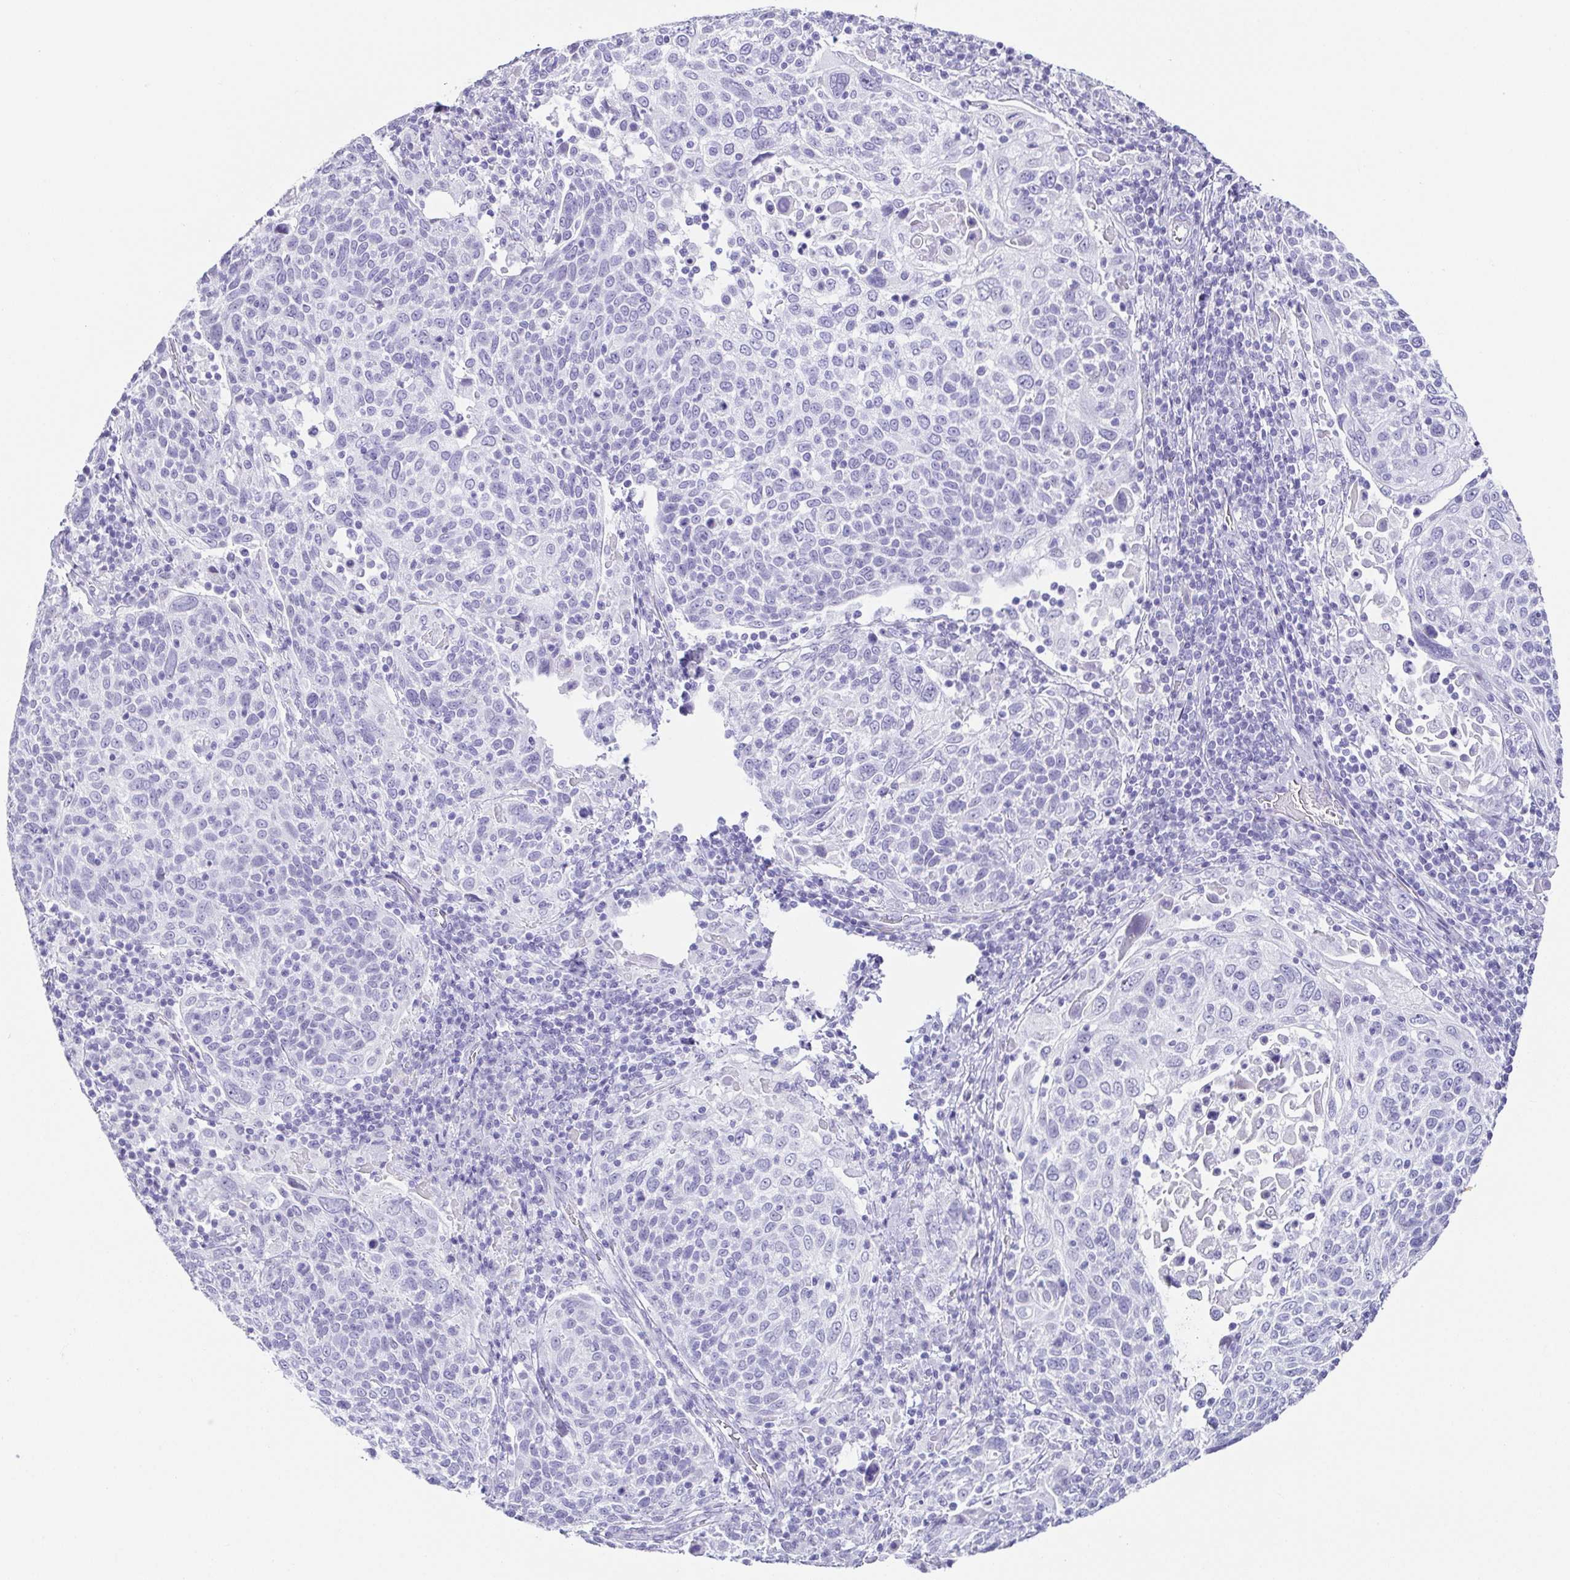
{"staining": {"intensity": "negative", "quantity": "none", "location": "none"}, "tissue": "cervical cancer", "cell_type": "Tumor cells", "image_type": "cancer", "snomed": [{"axis": "morphology", "description": "Squamous cell carcinoma, NOS"}, {"axis": "topography", "description": "Cervix"}], "caption": "Cervical cancer was stained to show a protein in brown. There is no significant positivity in tumor cells.", "gene": "ESX1", "patient": {"sex": "female", "age": 61}}